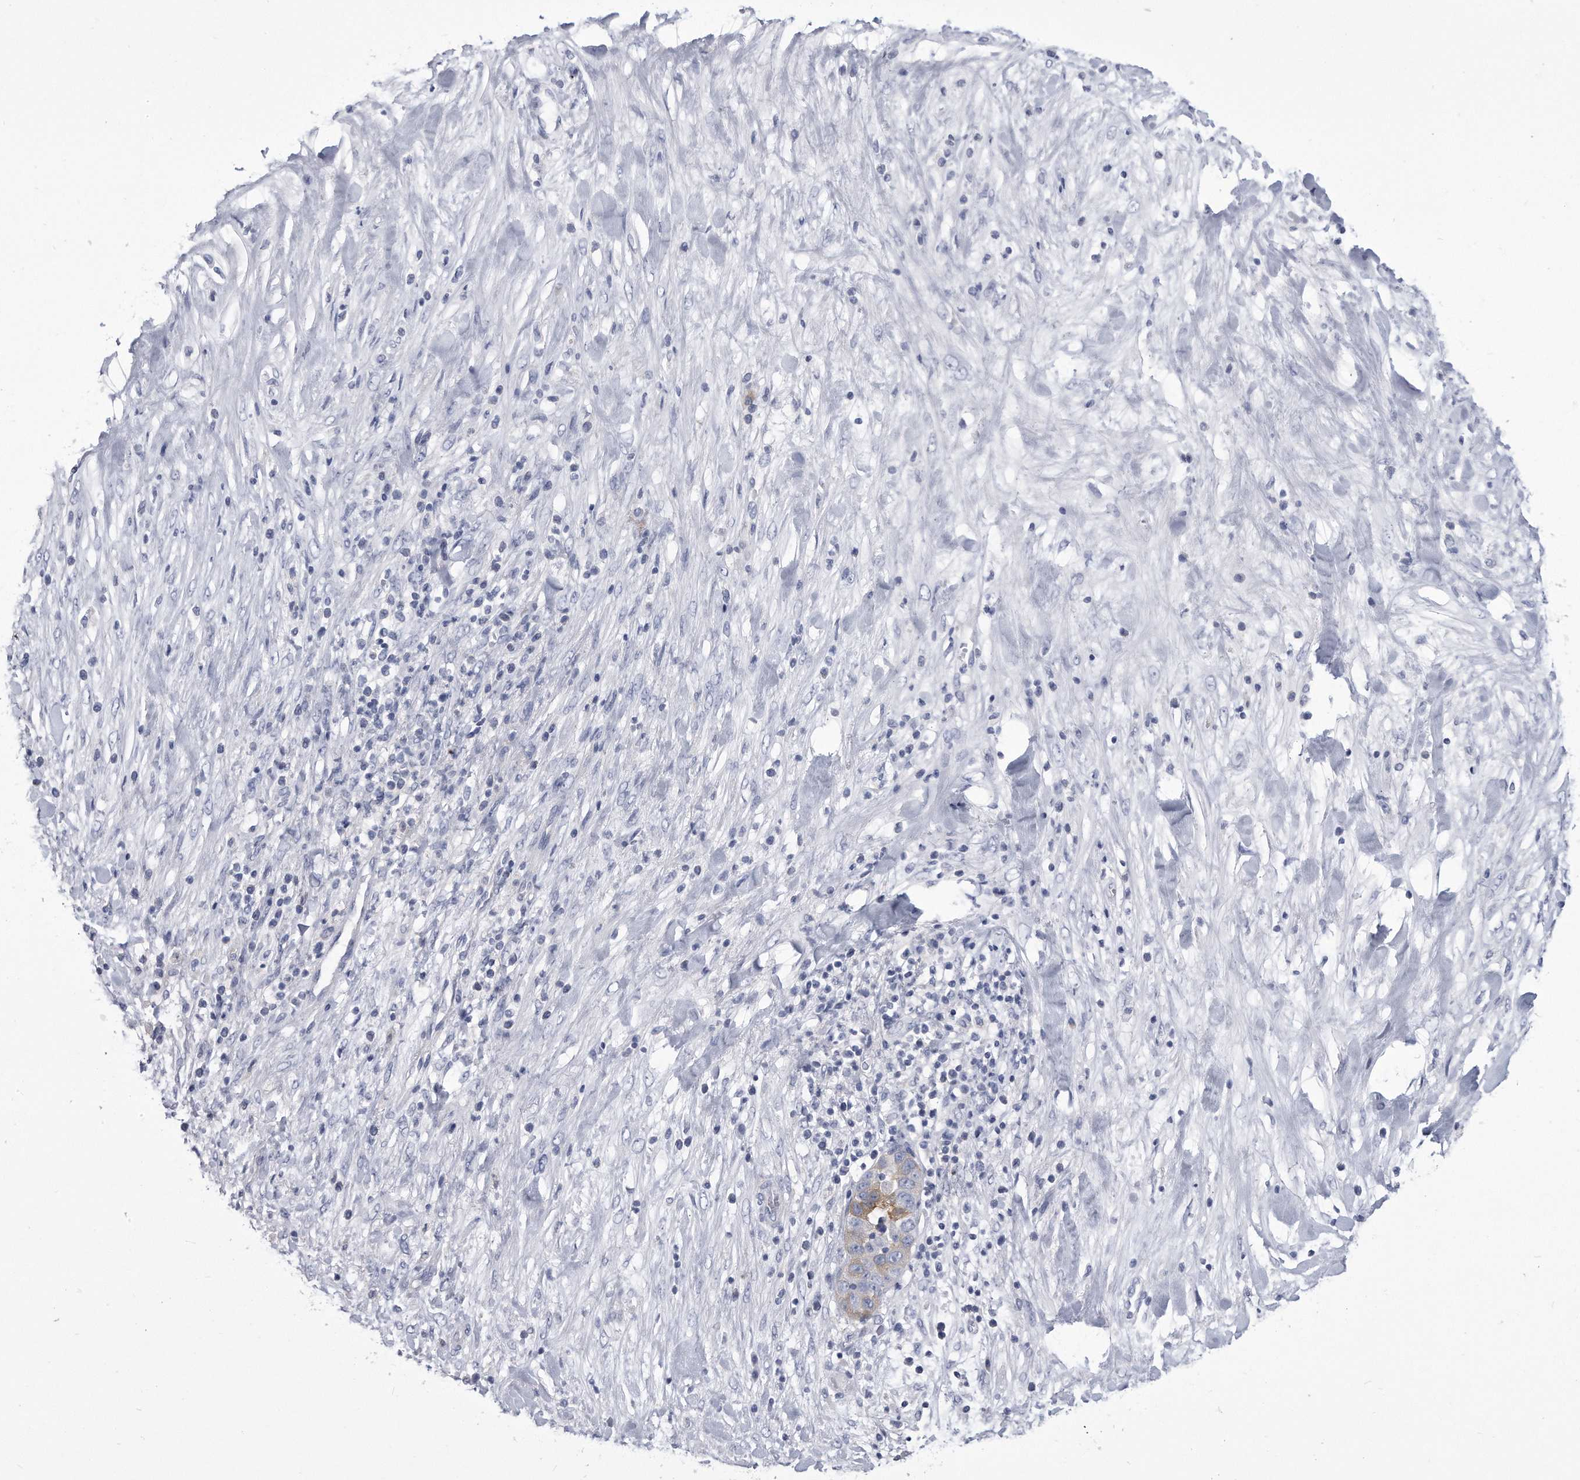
{"staining": {"intensity": "negative", "quantity": "none", "location": "none"}, "tissue": "liver cancer", "cell_type": "Tumor cells", "image_type": "cancer", "snomed": [{"axis": "morphology", "description": "Cholangiocarcinoma"}, {"axis": "topography", "description": "Liver"}], "caption": "DAB (3,3'-diaminobenzidine) immunohistochemical staining of liver cholangiocarcinoma shows no significant staining in tumor cells.", "gene": "PYGB", "patient": {"sex": "female", "age": 52}}